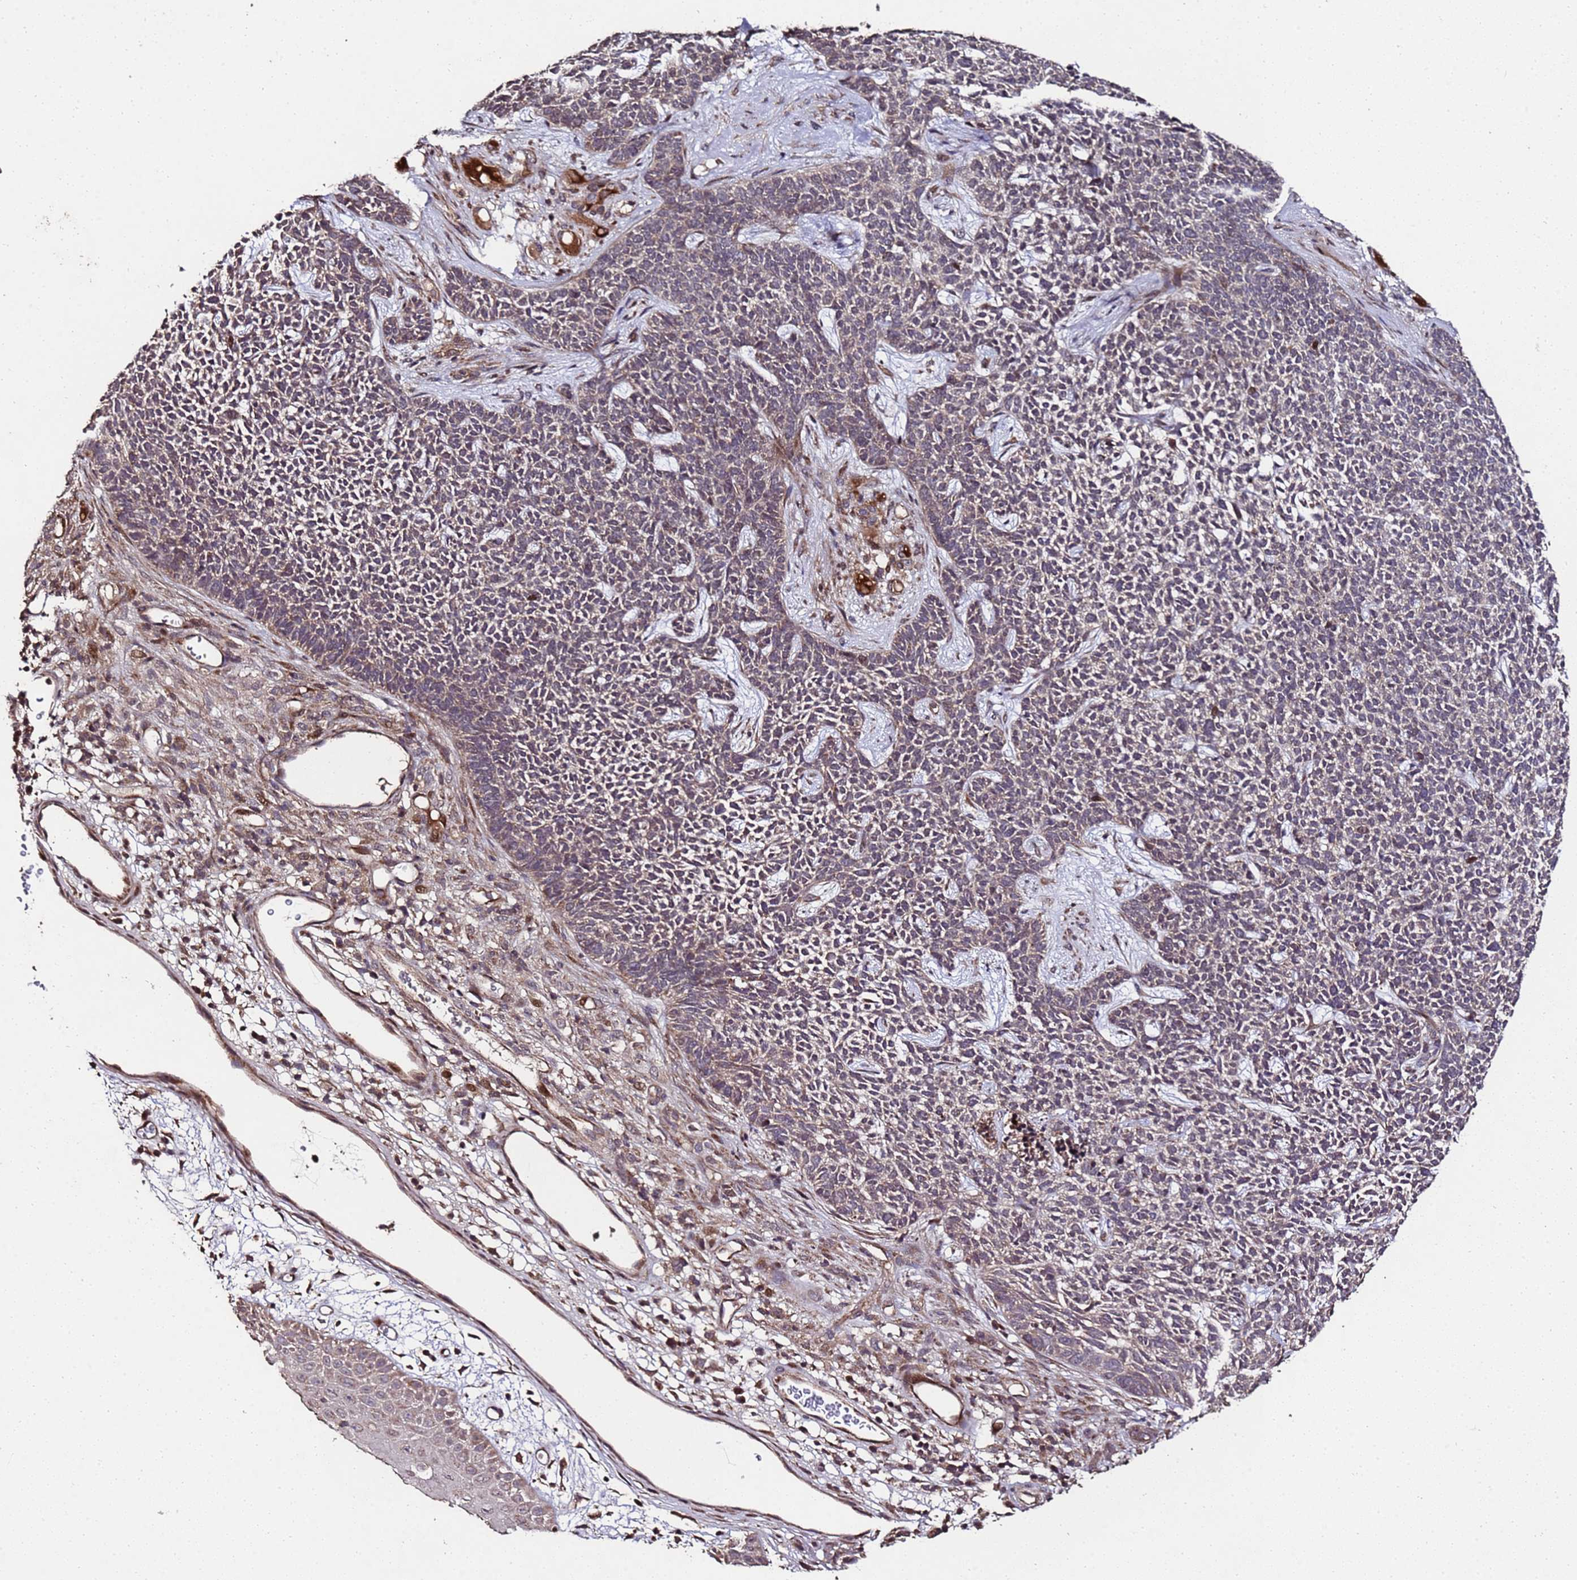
{"staining": {"intensity": "weak", "quantity": ">75%", "location": "cytoplasmic/membranous,nuclear"}, "tissue": "skin cancer", "cell_type": "Tumor cells", "image_type": "cancer", "snomed": [{"axis": "morphology", "description": "Basal cell carcinoma"}, {"axis": "topography", "description": "Skin"}], "caption": "A brown stain highlights weak cytoplasmic/membranous and nuclear staining of a protein in skin cancer (basal cell carcinoma) tumor cells.", "gene": "PRODH", "patient": {"sex": "female", "age": 84}}